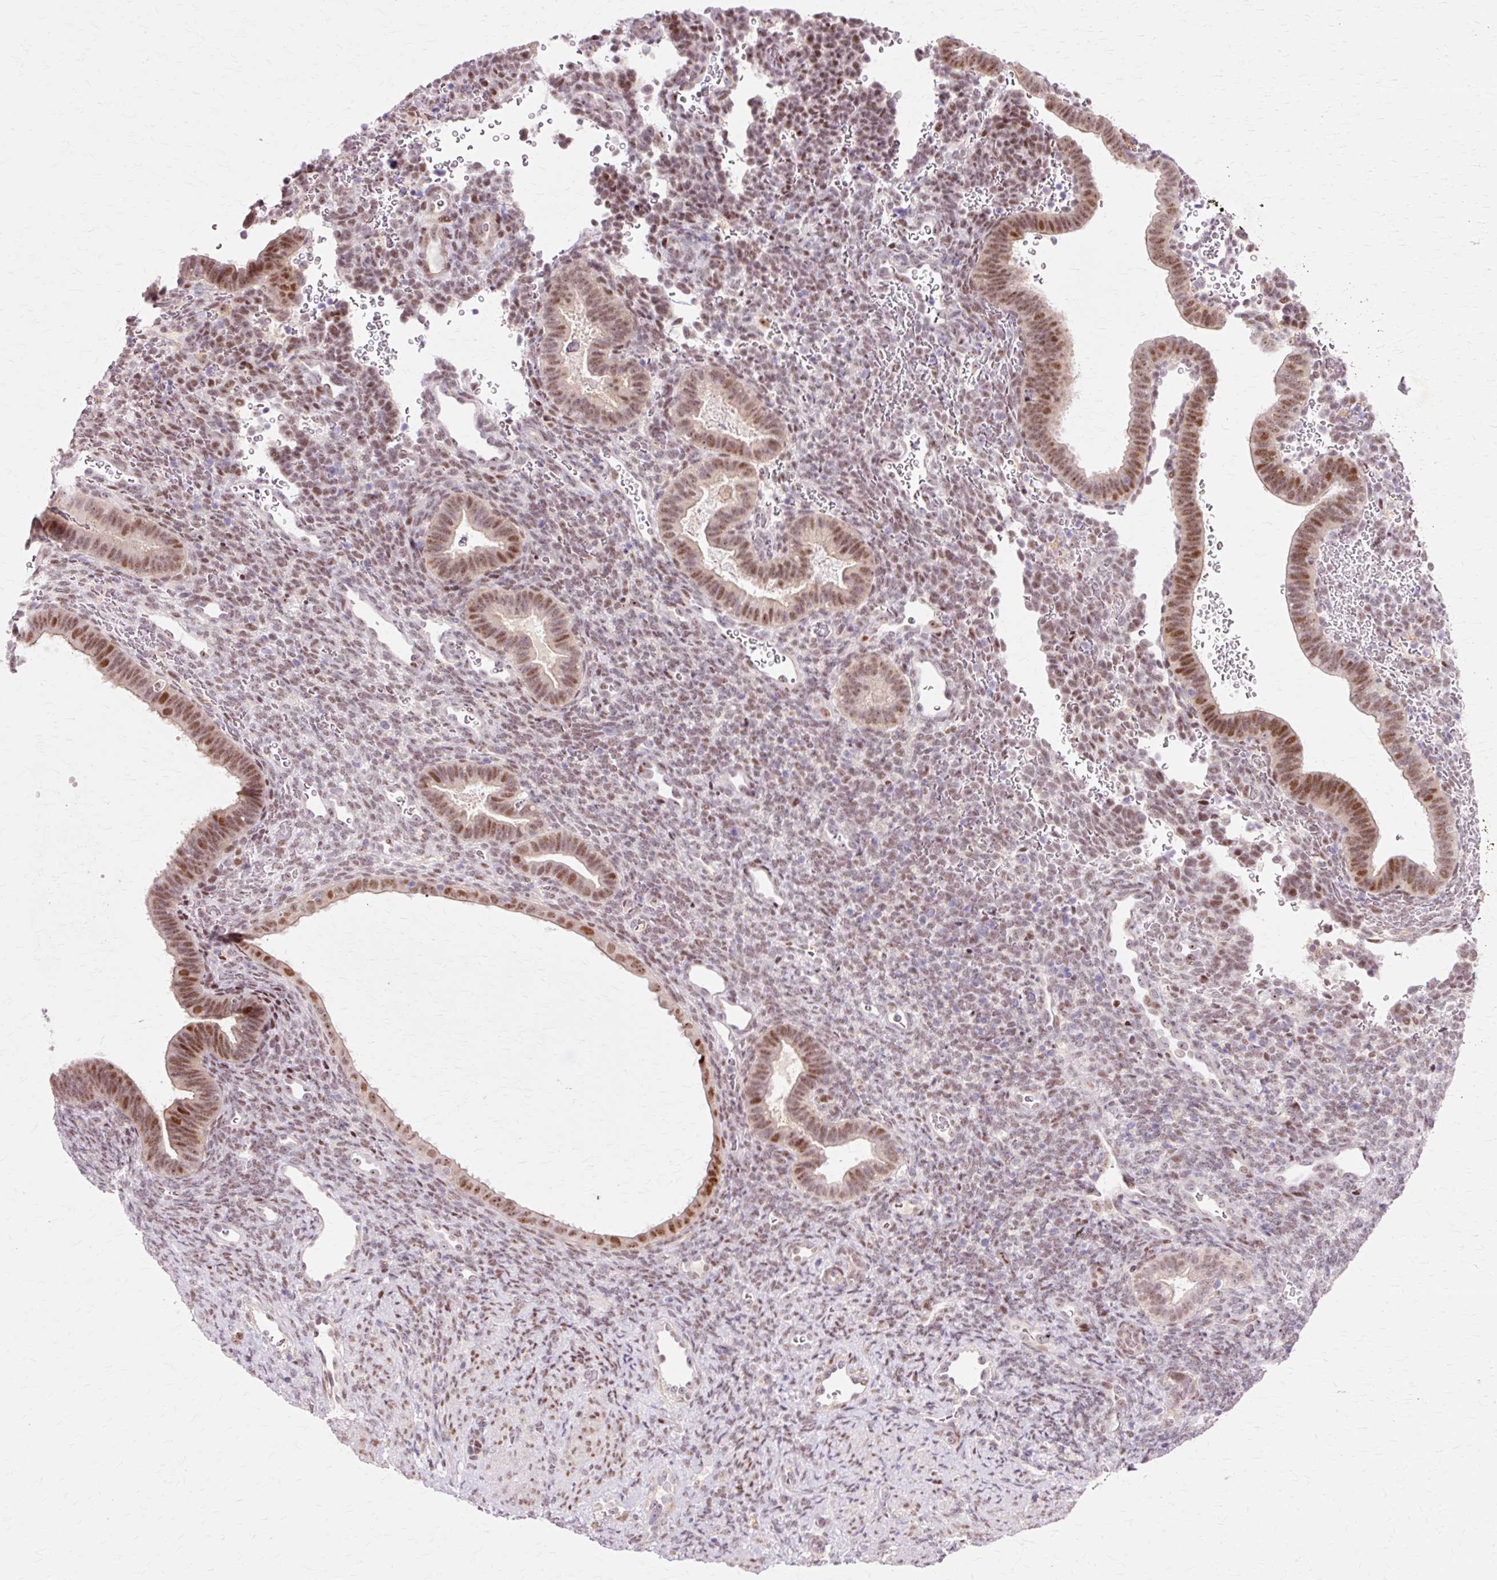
{"staining": {"intensity": "moderate", "quantity": "25%-75%", "location": "nuclear"}, "tissue": "endometrium", "cell_type": "Cells in endometrial stroma", "image_type": "normal", "snomed": [{"axis": "morphology", "description": "Normal tissue, NOS"}, {"axis": "topography", "description": "Endometrium"}], "caption": "Human endometrium stained with a brown dye reveals moderate nuclear positive staining in approximately 25%-75% of cells in endometrial stroma.", "gene": "MACROD2", "patient": {"sex": "female", "age": 34}}